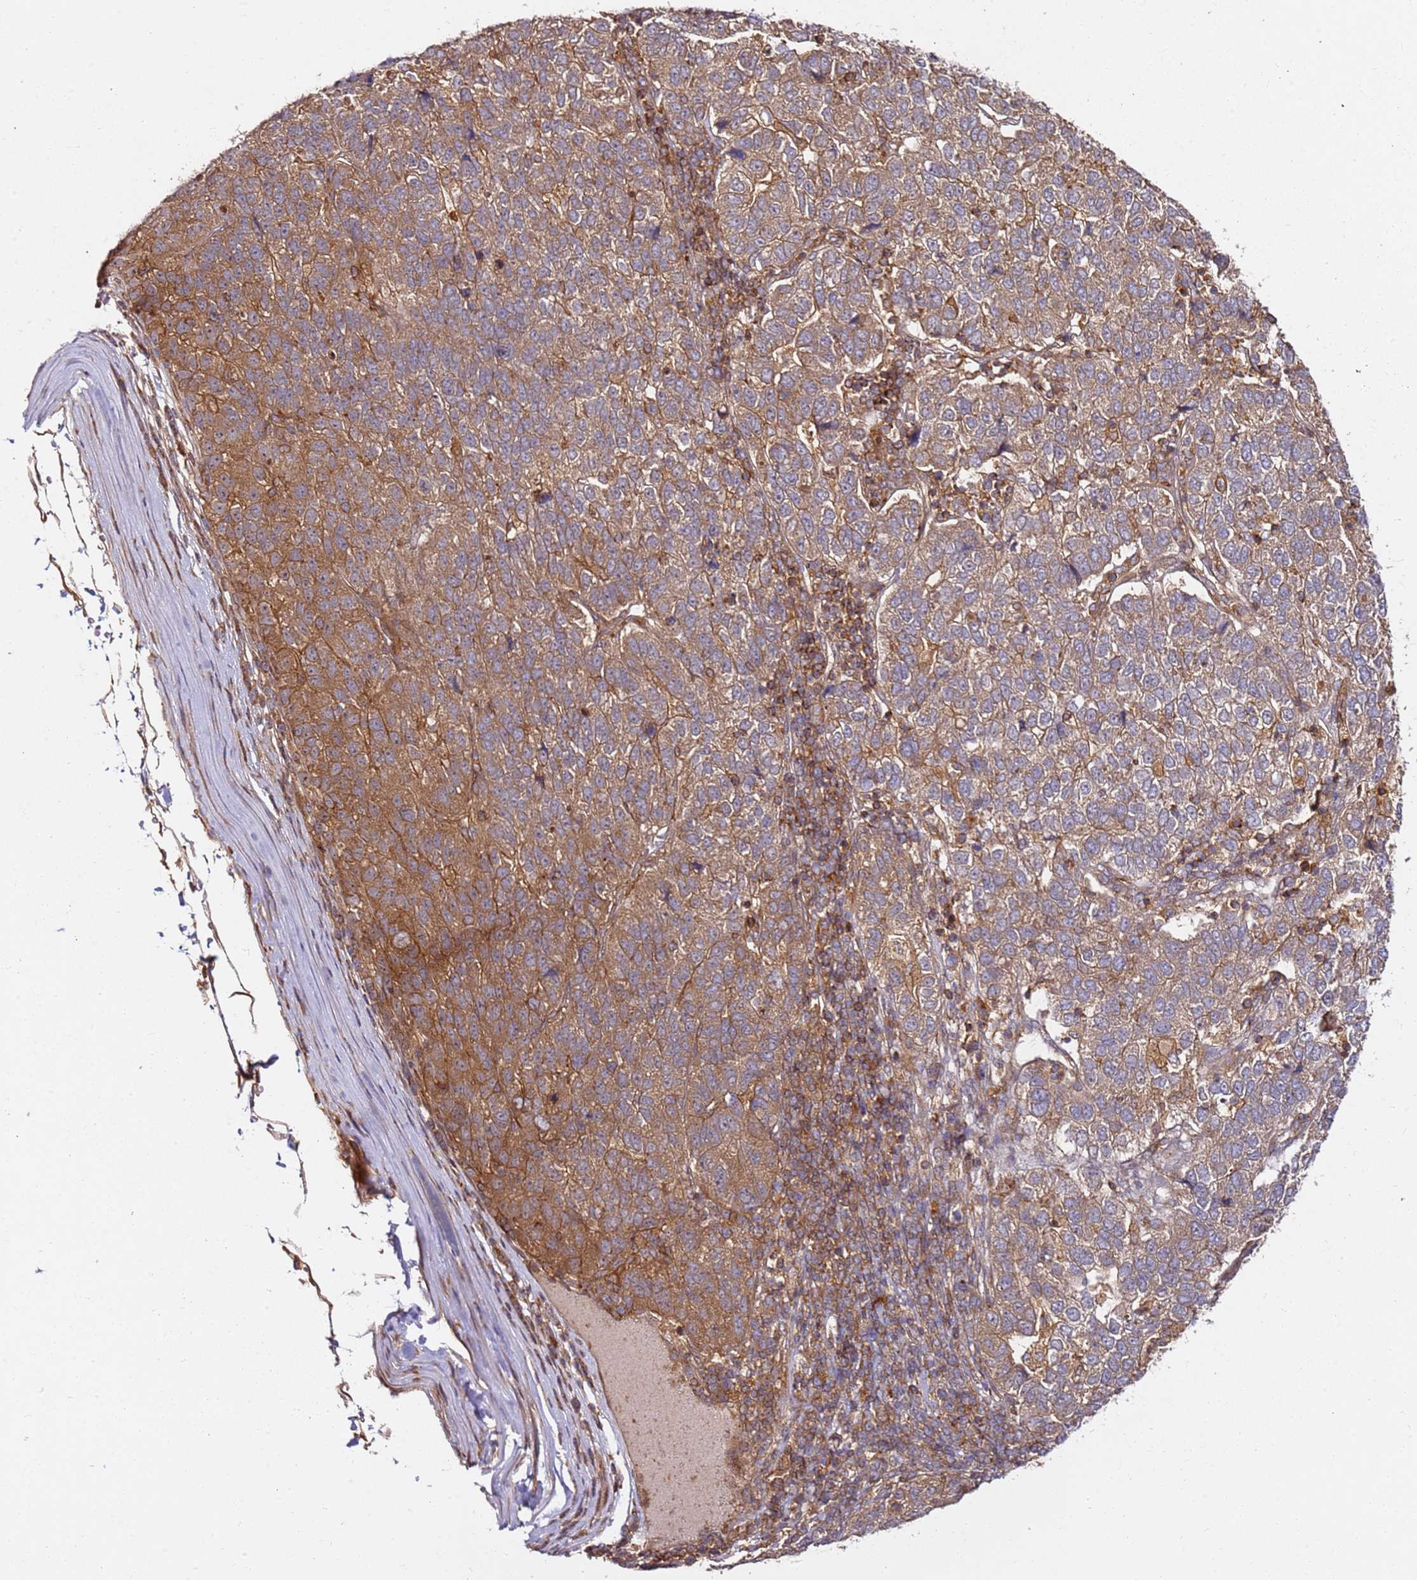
{"staining": {"intensity": "moderate", "quantity": ">75%", "location": "cytoplasmic/membranous"}, "tissue": "pancreatic cancer", "cell_type": "Tumor cells", "image_type": "cancer", "snomed": [{"axis": "morphology", "description": "Adenocarcinoma, NOS"}, {"axis": "topography", "description": "Pancreas"}], "caption": "A medium amount of moderate cytoplasmic/membranous positivity is identified in approximately >75% of tumor cells in pancreatic cancer tissue. (DAB (3,3'-diaminobenzidine) IHC, brown staining for protein, blue staining for nuclei).", "gene": "PRMT7", "patient": {"sex": "female", "age": 61}}